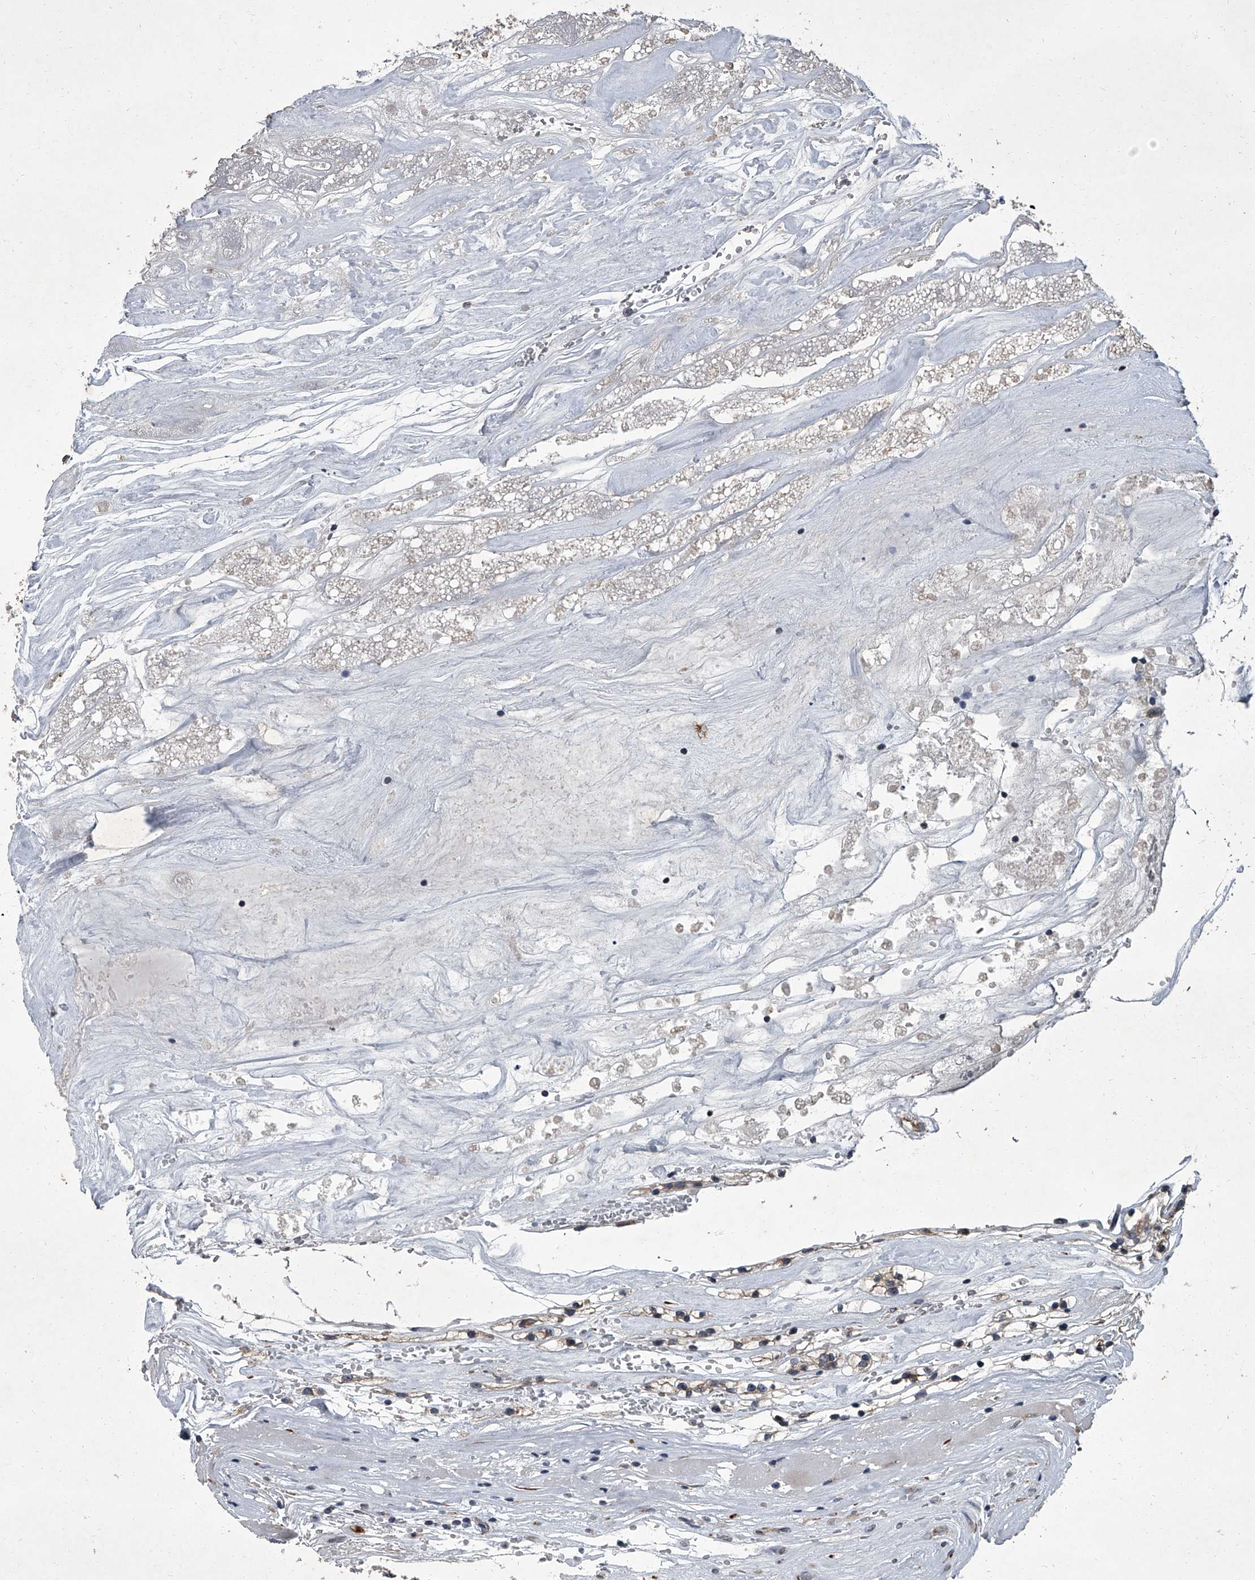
{"staining": {"intensity": "weak", "quantity": ">75%", "location": "cytoplasmic/membranous"}, "tissue": "renal cancer", "cell_type": "Tumor cells", "image_type": "cancer", "snomed": [{"axis": "morphology", "description": "Adenocarcinoma, NOS"}, {"axis": "topography", "description": "Kidney"}], "caption": "Immunohistochemistry of human renal cancer (adenocarcinoma) displays low levels of weak cytoplasmic/membranous expression in approximately >75% of tumor cells.", "gene": "SIRT4", "patient": {"sex": "female", "age": 57}}